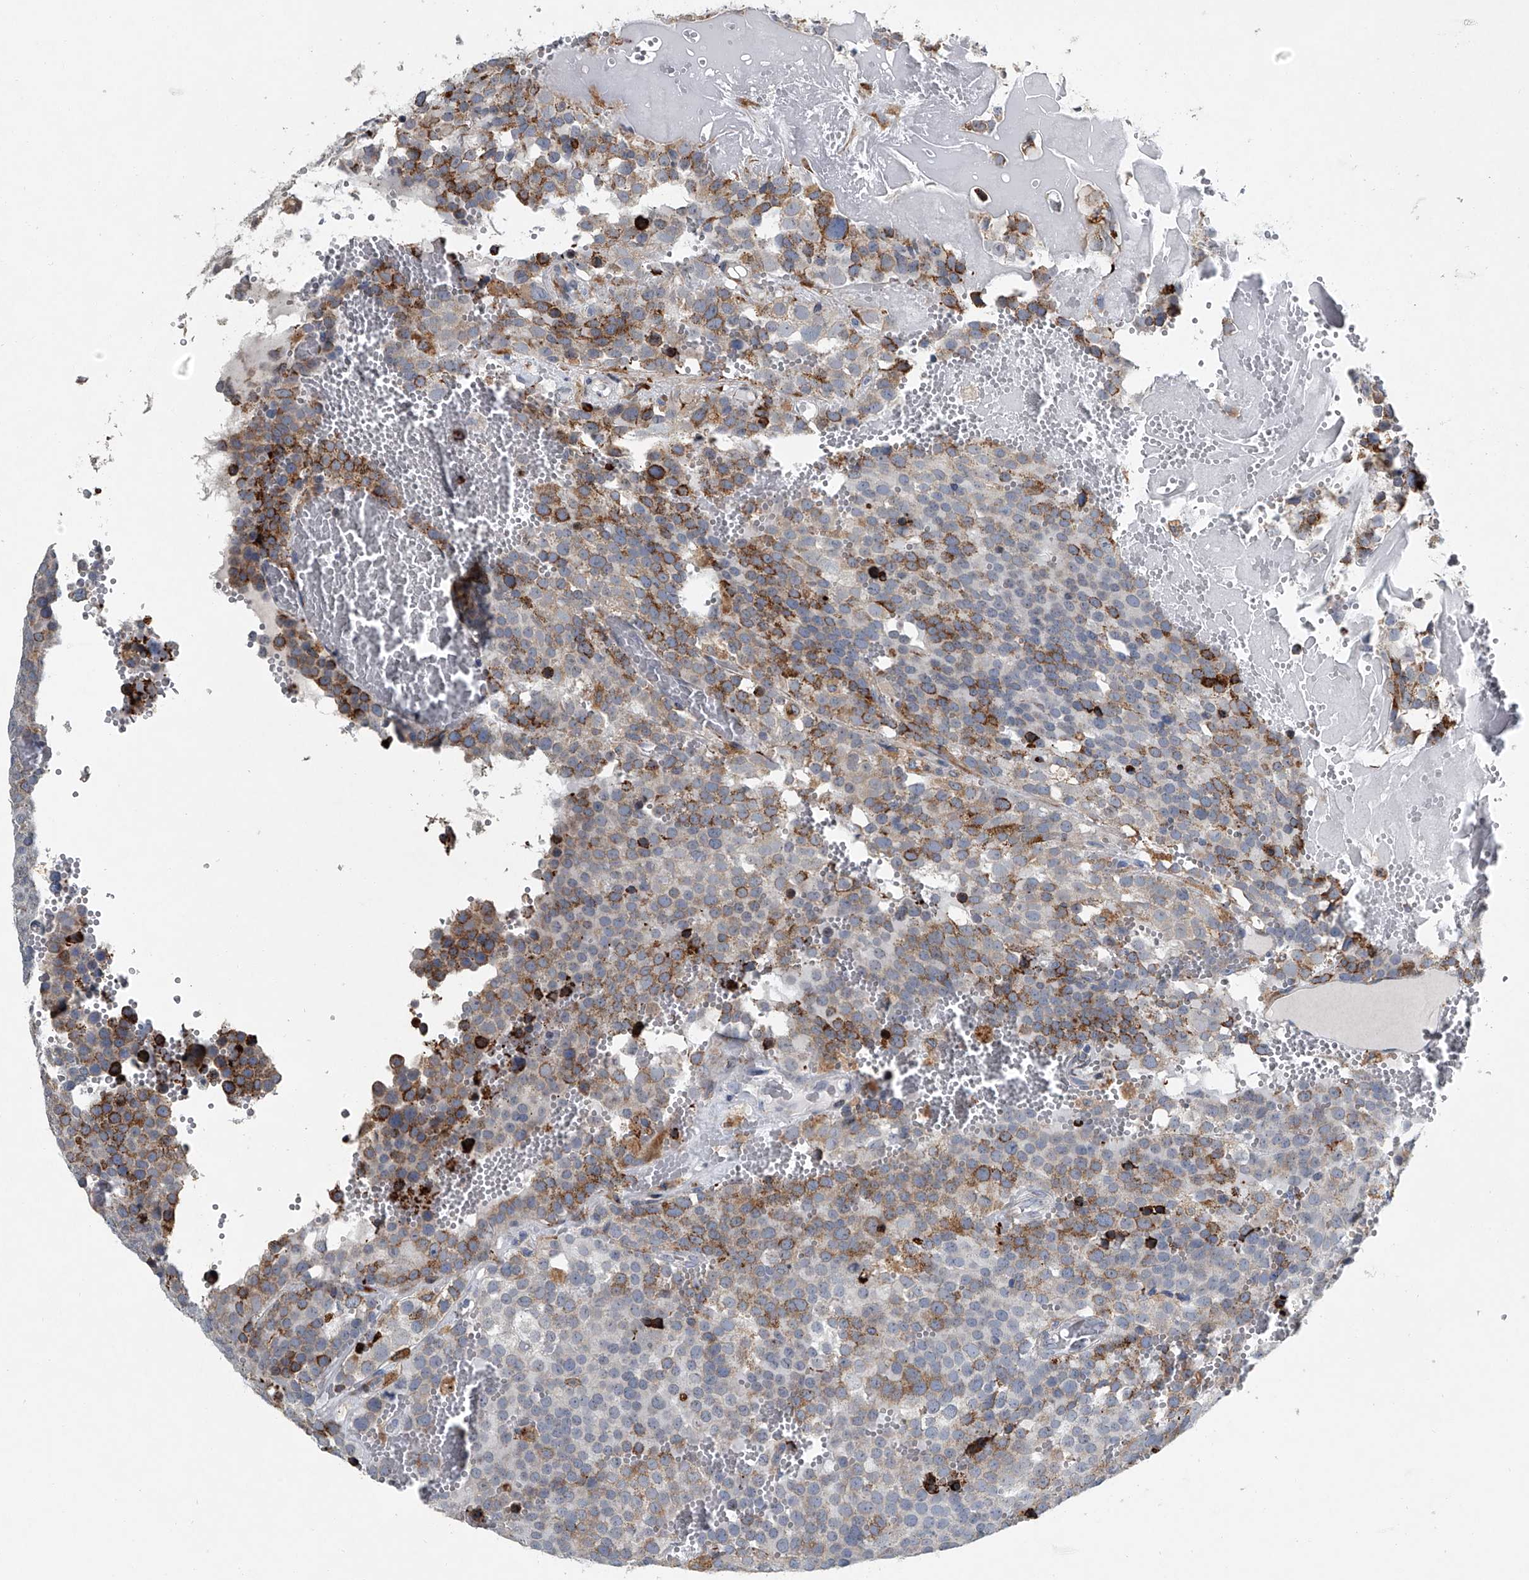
{"staining": {"intensity": "moderate", "quantity": "<25%", "location": "cytoplasmic/membranous"}, "tissue": "testis cancer", "cell_type": "Tumor cells", "image_type": "cancer", "snomed": [{"axis": "morphology", "description": "Seminoma, NOS"}, {"axis": "topography", "description": "Testis"}], "caption": "Testis seminoma was stained to show a protein in brown. There is low levels of moderate cytoplasmic/membranous positivity in about <25% of tumor cells.", "gene": "TMEM63C", "patient": {"sex": "male", "age": 71}}